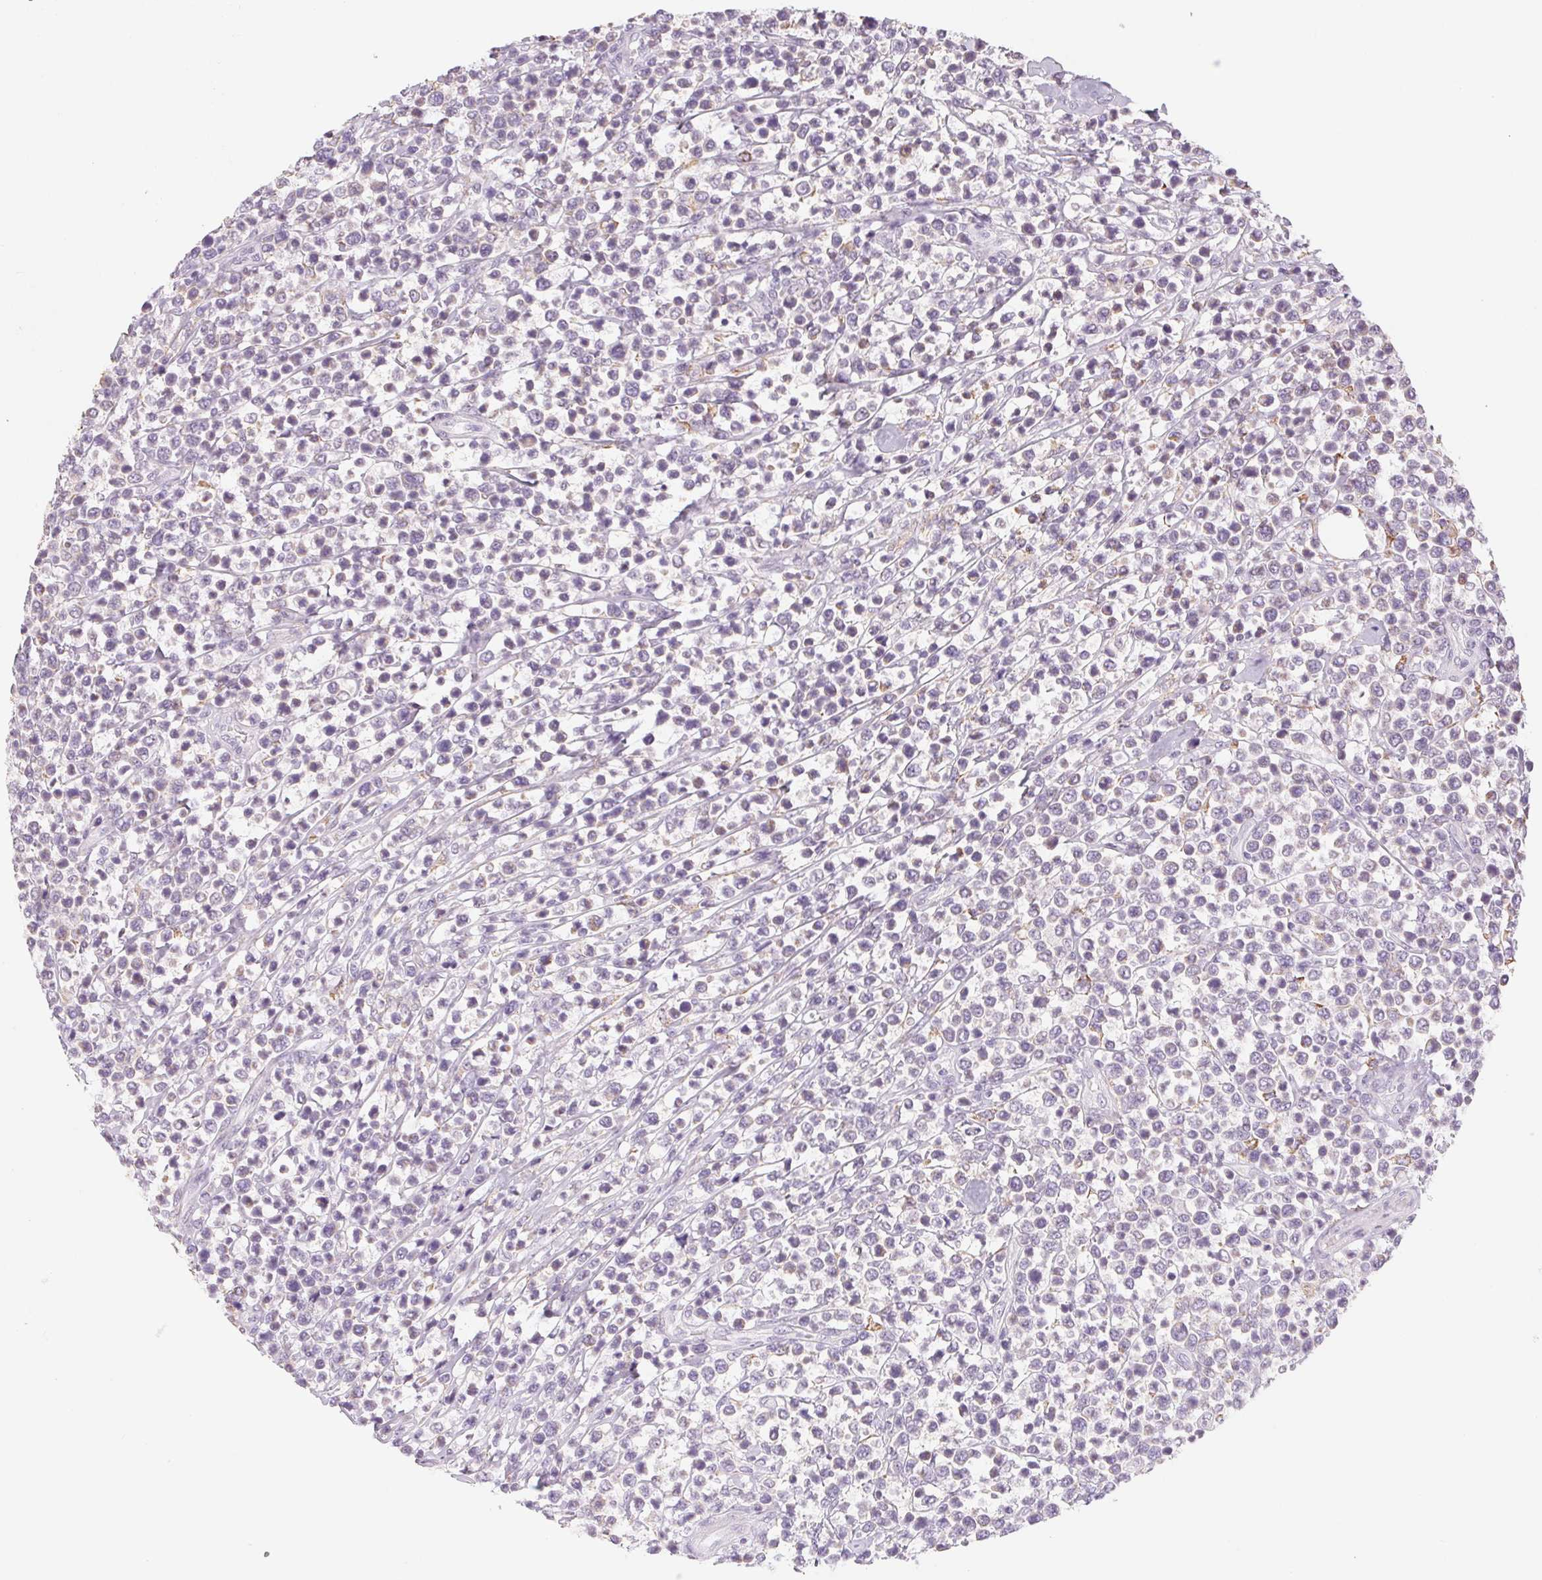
{"staining": {"intensity": "negative", "quantity": "none", "location": "none"}, "tissue": "lymphoma", "cell_type": "Tumor cells", "image_type": "cancer", "snomed": [{"axis": "morphology", "description": "Malignant lymphoma, non-Hodgkin's type, High grade"}, {"axis": "topography", "description": "Soft tissue"}], "caption": "The histopathology image exhibits no significant positivity in tumor cells of malignant lymphoma, non-Hodgkin's type (high-grade).", "gene": "PRPH", "patient": {"sex": "female", "age": 56}}